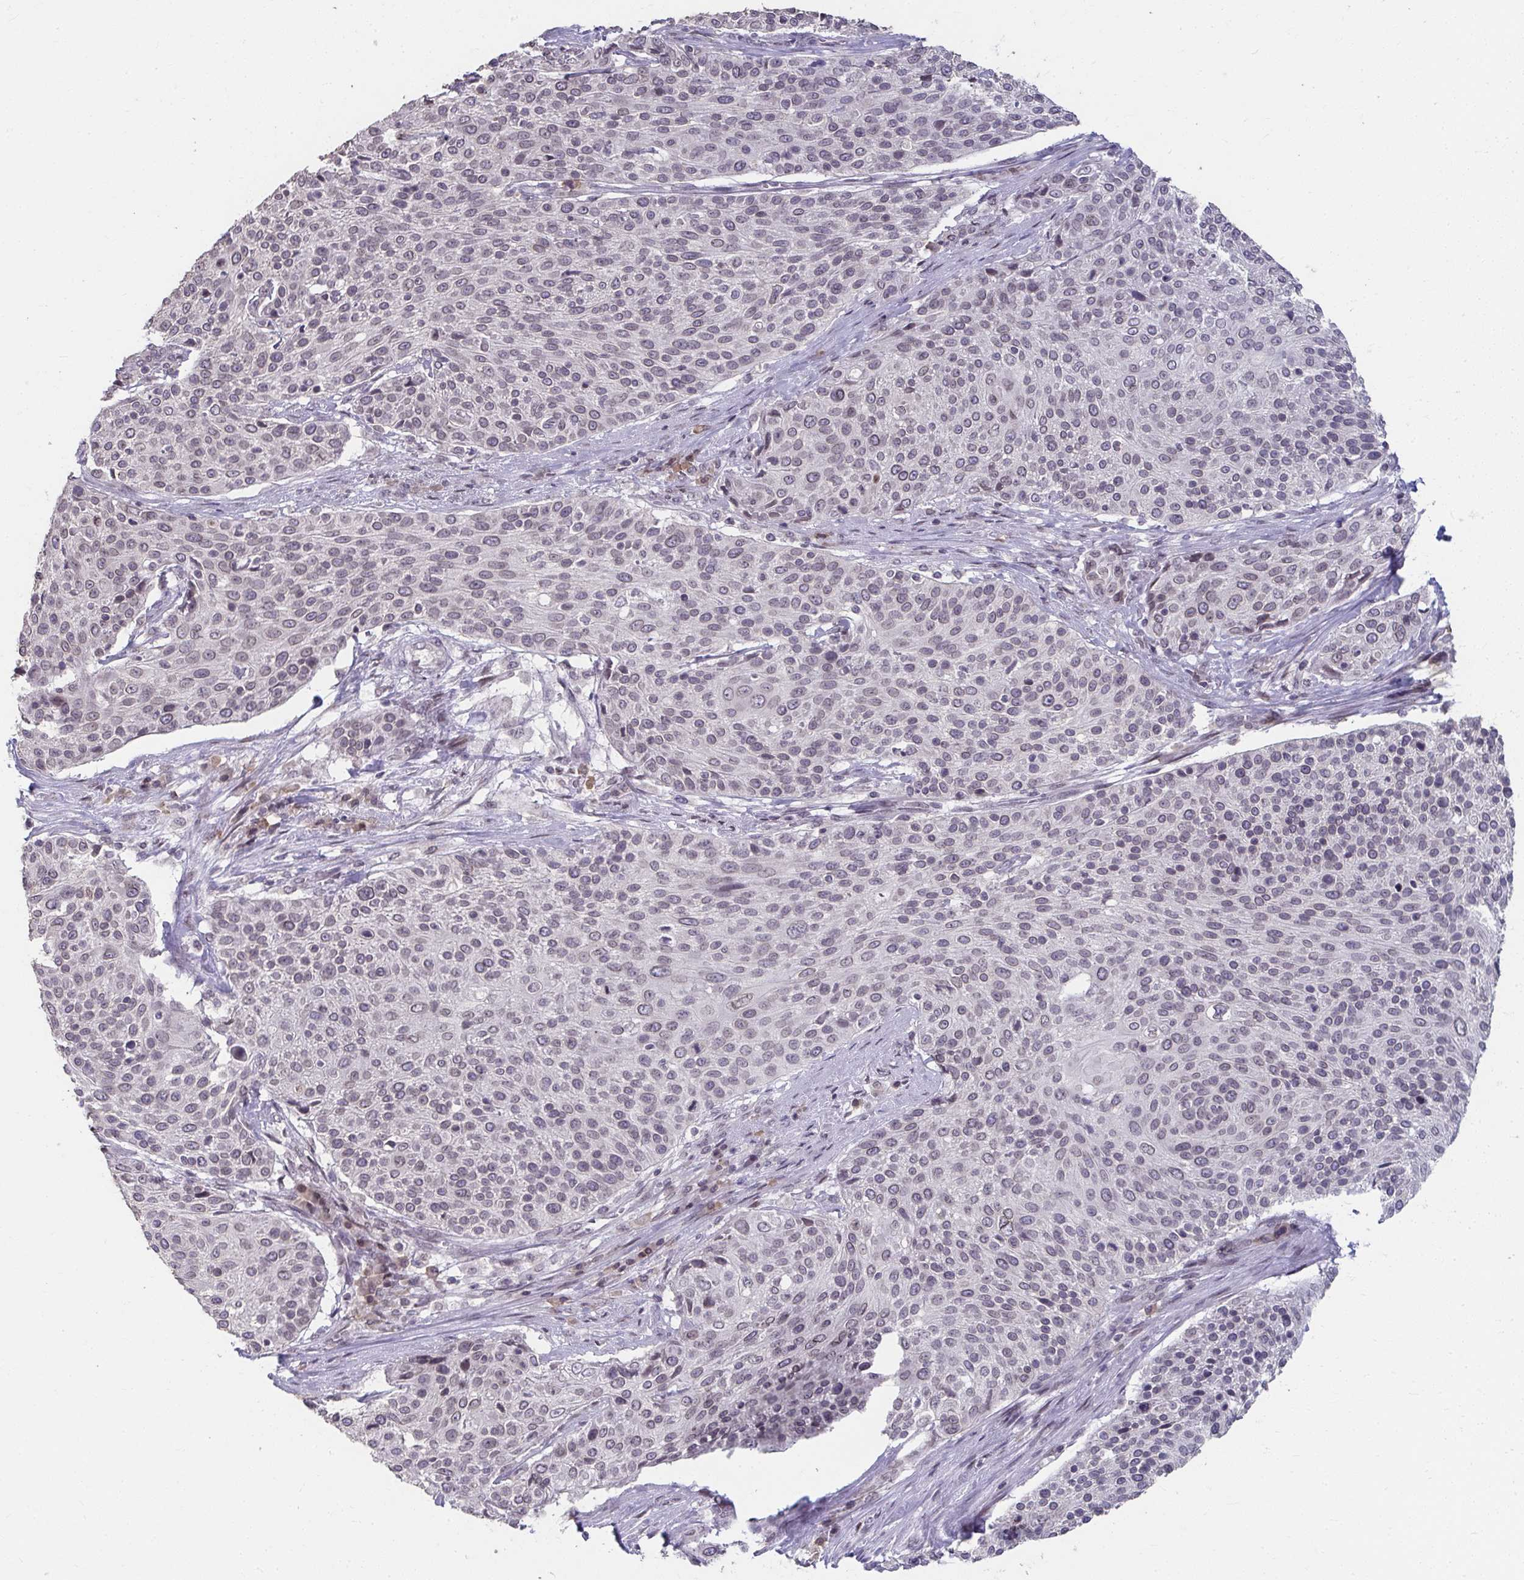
{"staining": {"intensity": "weak", "quantity": "<25%", "location": "nuclear"}, "tissue": "cervical cancer", "cell_type": "Tumor cells", "image_type": "cancer", "snomed": [{"axis": "morphology", "description": "Squamous cell carcinoma, NOS"}, {"axis": "topography", "description": "Cervix"}], "caption": "DAB (3,3'-diaminobenzidine) immunohistochemical staining of human cervical cancer (squamous cell carcinoma) reveals no significant expression in tumor cells.", "gene": "NUP133", "patient": {"sex": "female", "age": 31}}